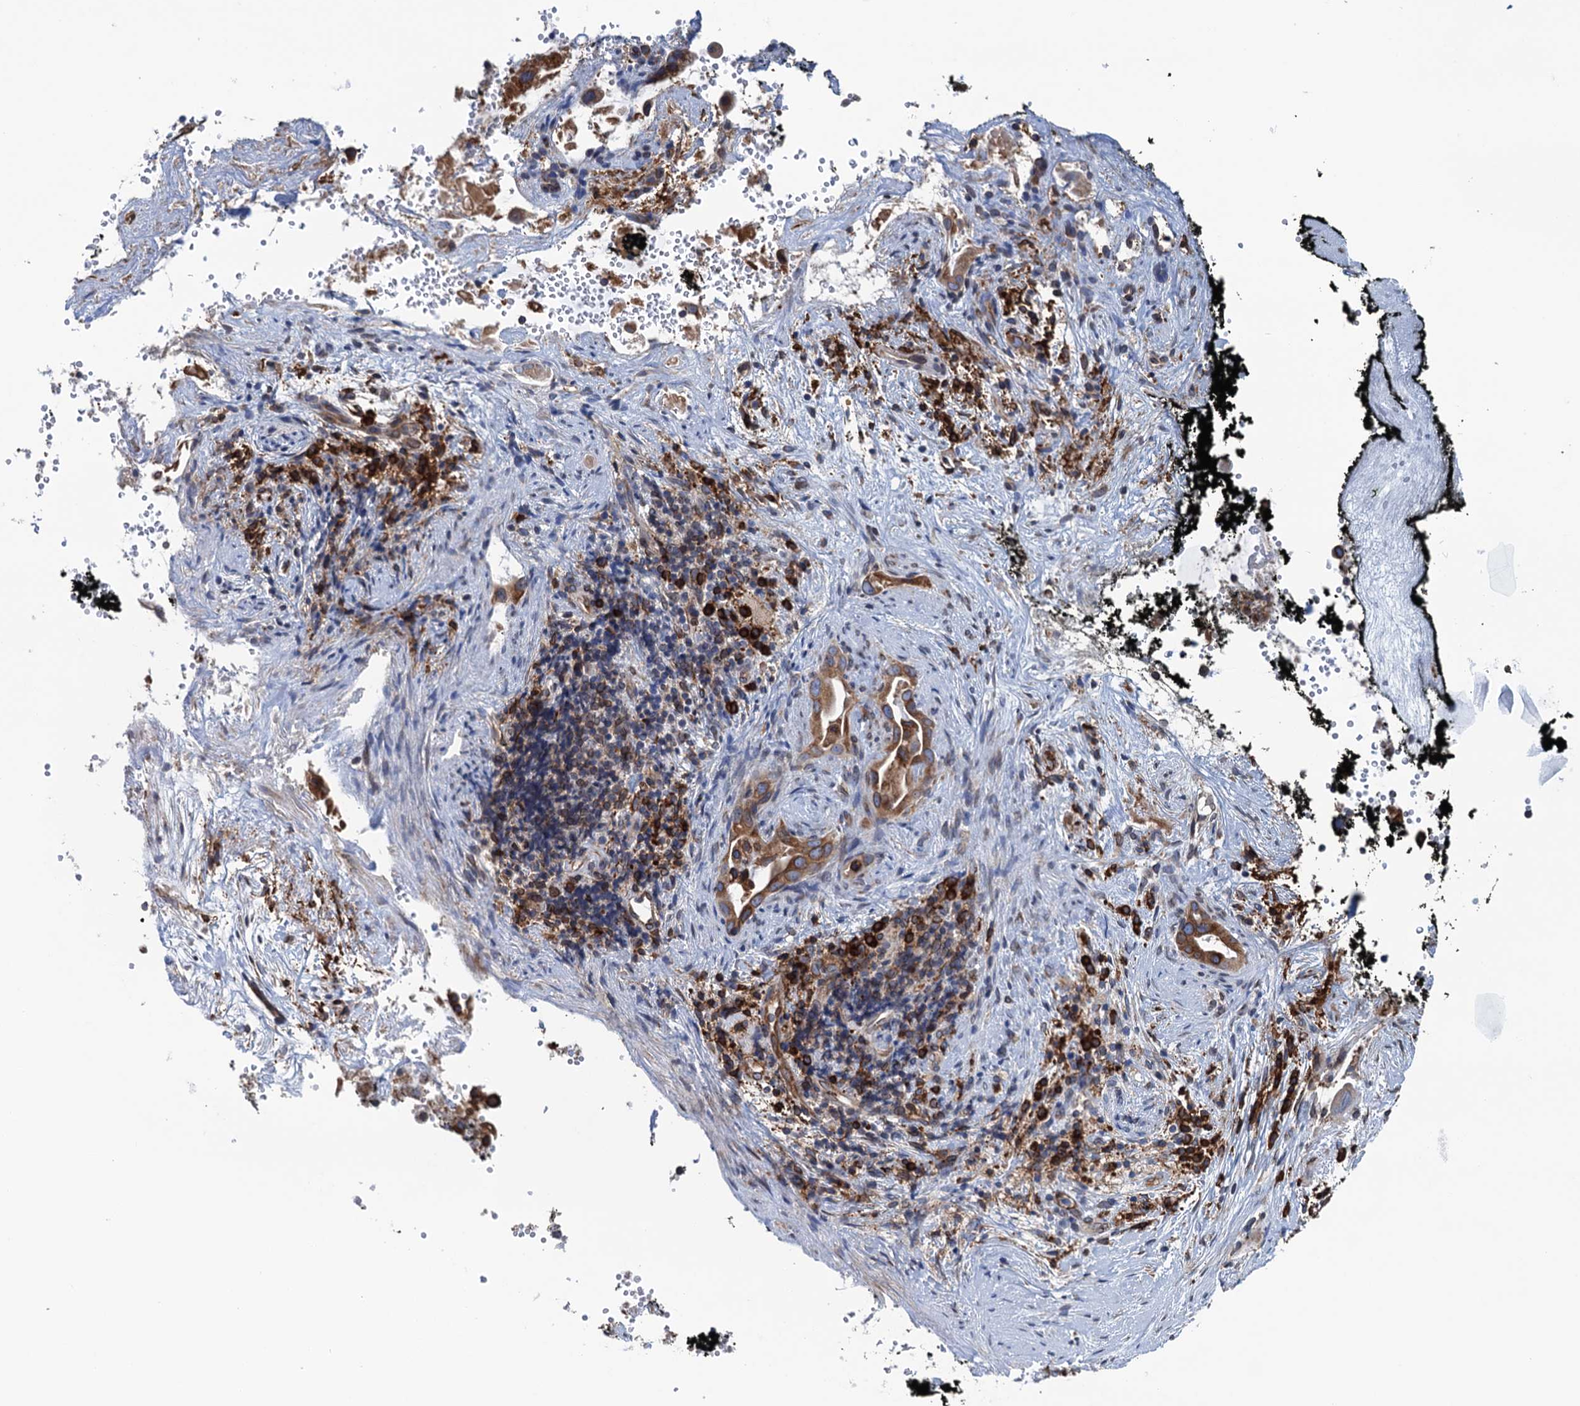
{"staining": {"intensity": "moderate", "quantity": ">75%", "location": "cytoplasmic/membranous"}, "tissue": "pancreatic cancer", "cell_type": "Tumor cells", "image_type": "cancer", "snomed": [{"axis": "morphology", "description": "Inflammation, NOS"}, {"axis": "morphology", "description": "Adenocarcinoma, NOS"}, {"axis": "topography", "description": "Pancreas"}], "caption": "Moderate cytoplasmic/membranous staining is seen in about >75% of tumor cells in pancreatic cancer.", "gene": "TMEM205", "patient": {"sex": "female", "age": 56}}